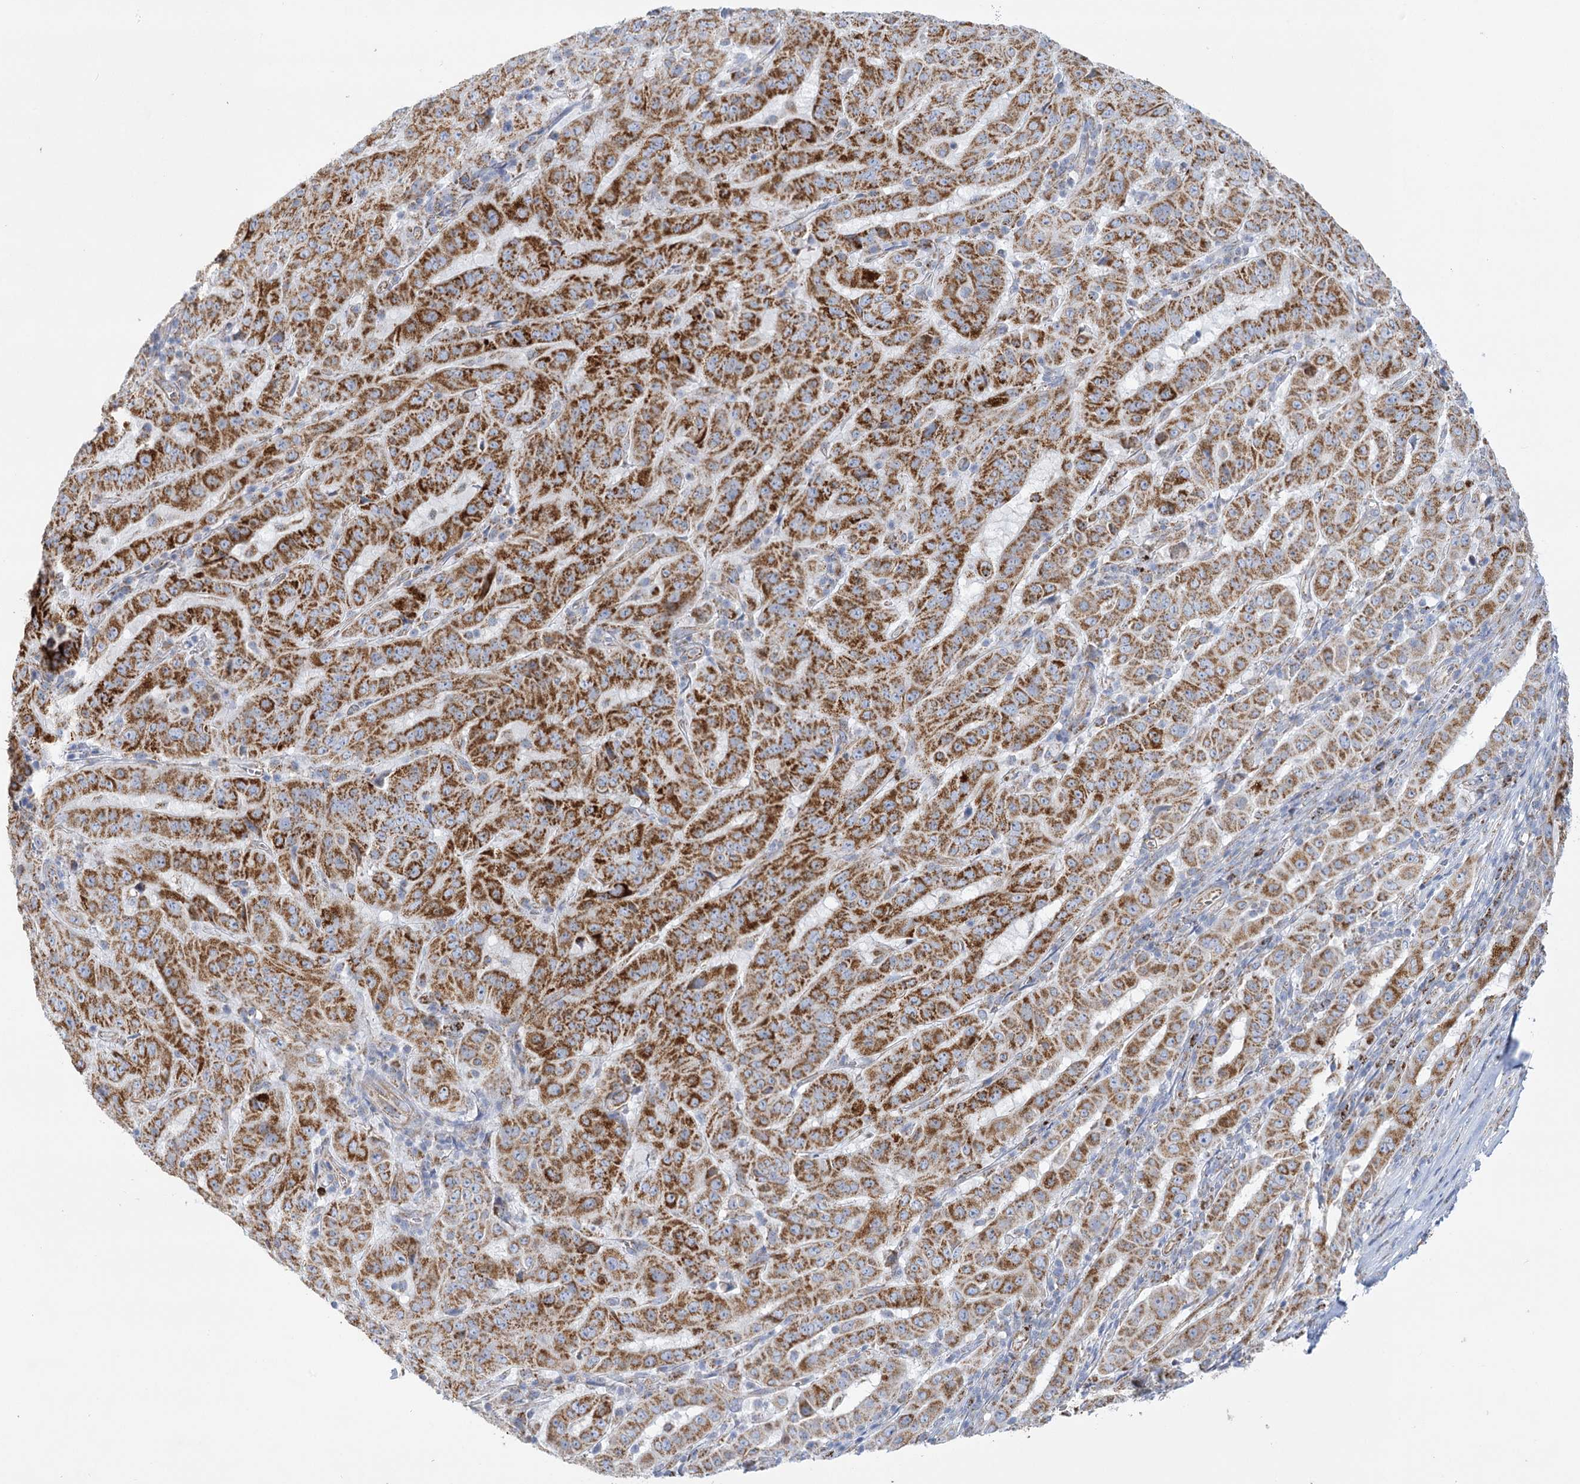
{"staining": {"intensity": "strong", "quantity": ">75%", "location": "cytoplasmic/membranous"}, "tissue": "pancreatic cancer", "cell_type": "Tumor cells", "image_type": "cancer", "snomed": [{"axis": "morphology", "description": "Adenocarcinoma, NOS"}, {"axis": "topography", "description": "Pancreas"}], "caption": "Strong cytoplasmic/membranous positivity is seen in approximately >75% of tumor cells in adenocarcinoma (pancreatic).", "gene": "DHTKD1", "patient": {"sex": "male", "age": 63}}